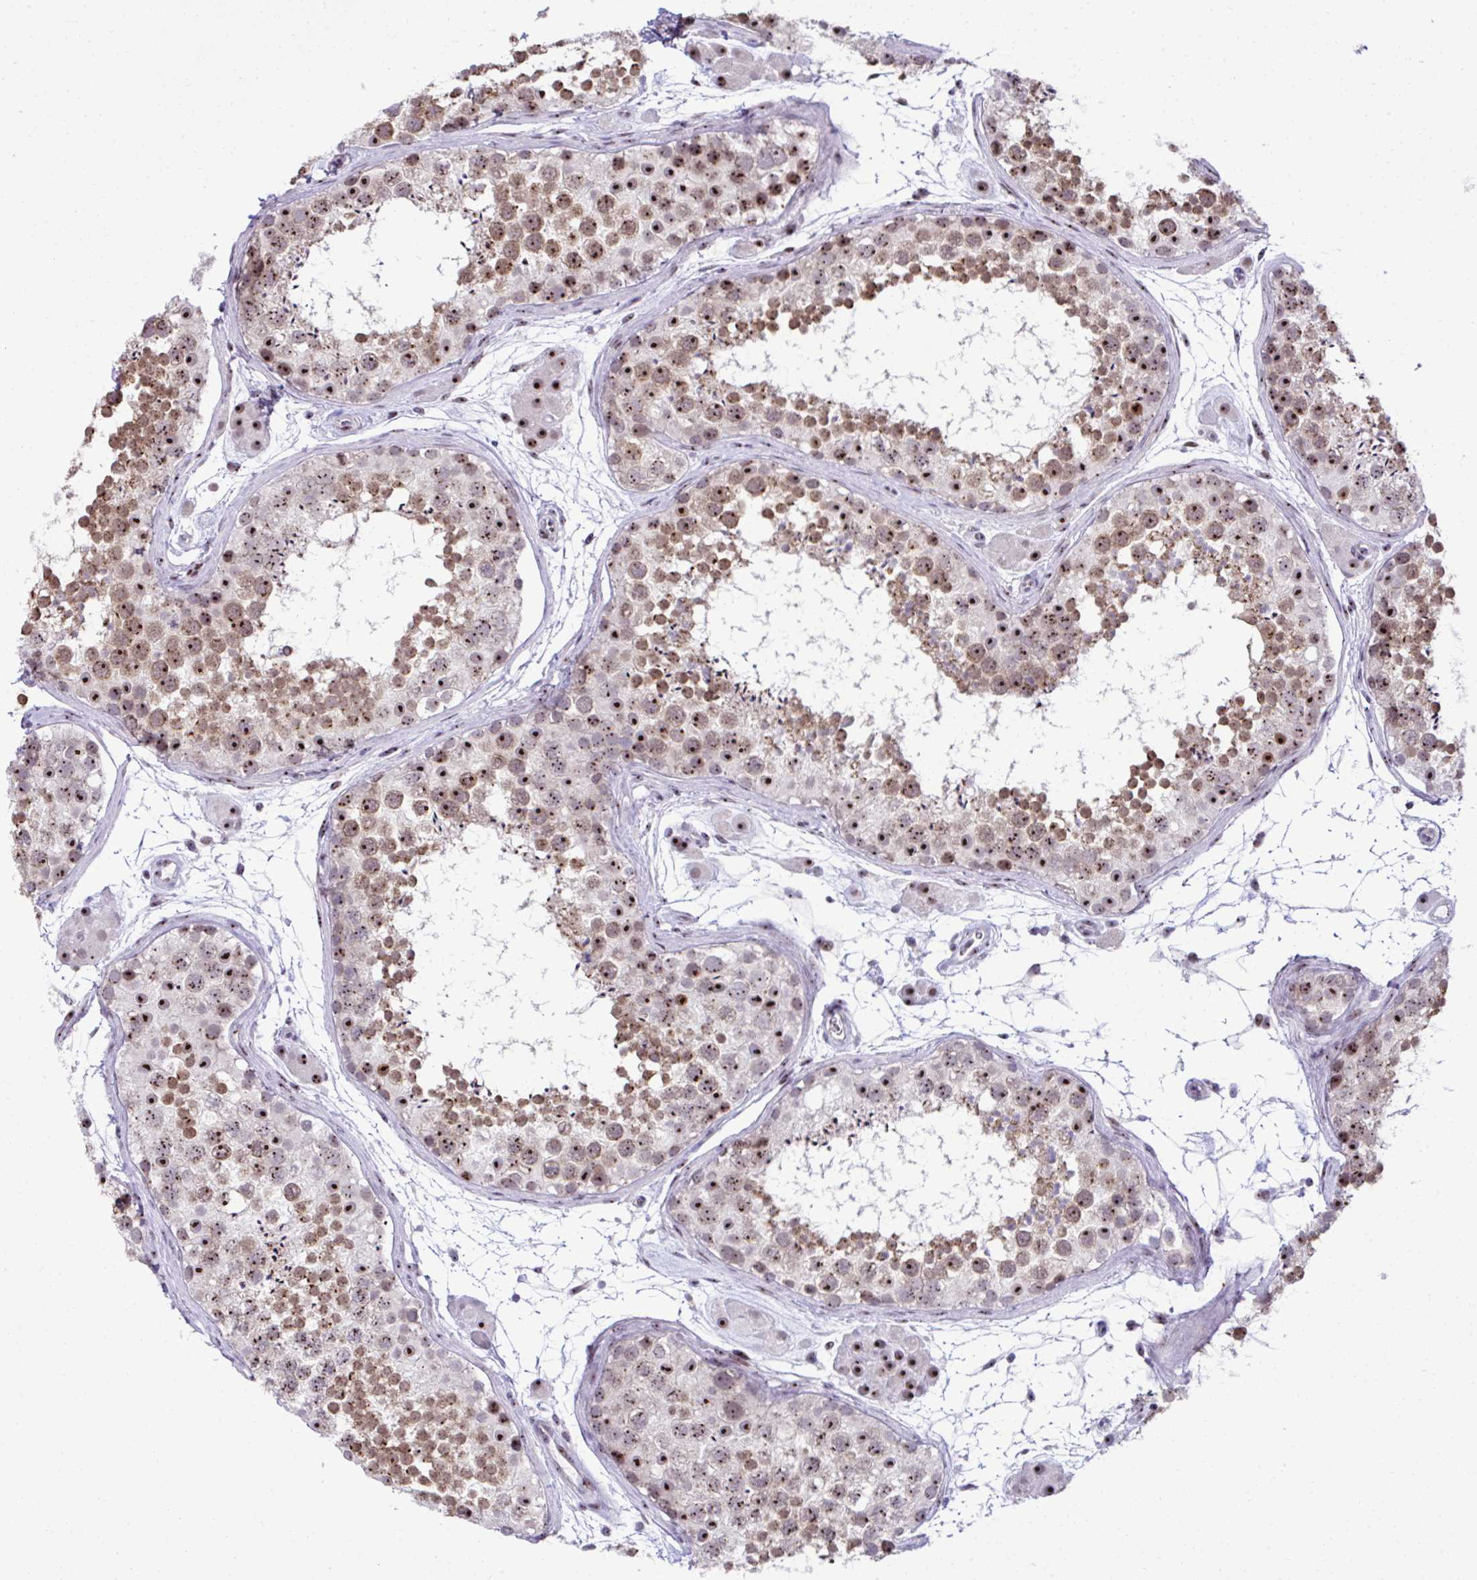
{"staining": {"intensity": "strong", "quantity": ">75%", "location": "cytoplasmic/membranous,nuclear"}, "tissue": "testis", "cell_type": "Cells in seminiferous ducts", "image_type": "normal", "snomed": [{"axis": "morphology", "description": "Normal tissue, NOS"}, {"axis": "topography", "description": "Testis"}], "caption": "Unremarkable testis was stained to show a protein in brown. There is high levels of strong cytoplasmic/membranous,nuclear staining in approximately >75% of cells in seminiferous ducts.", "gene": "CEP72", "patient": {"sex": "male", "age": 41}}